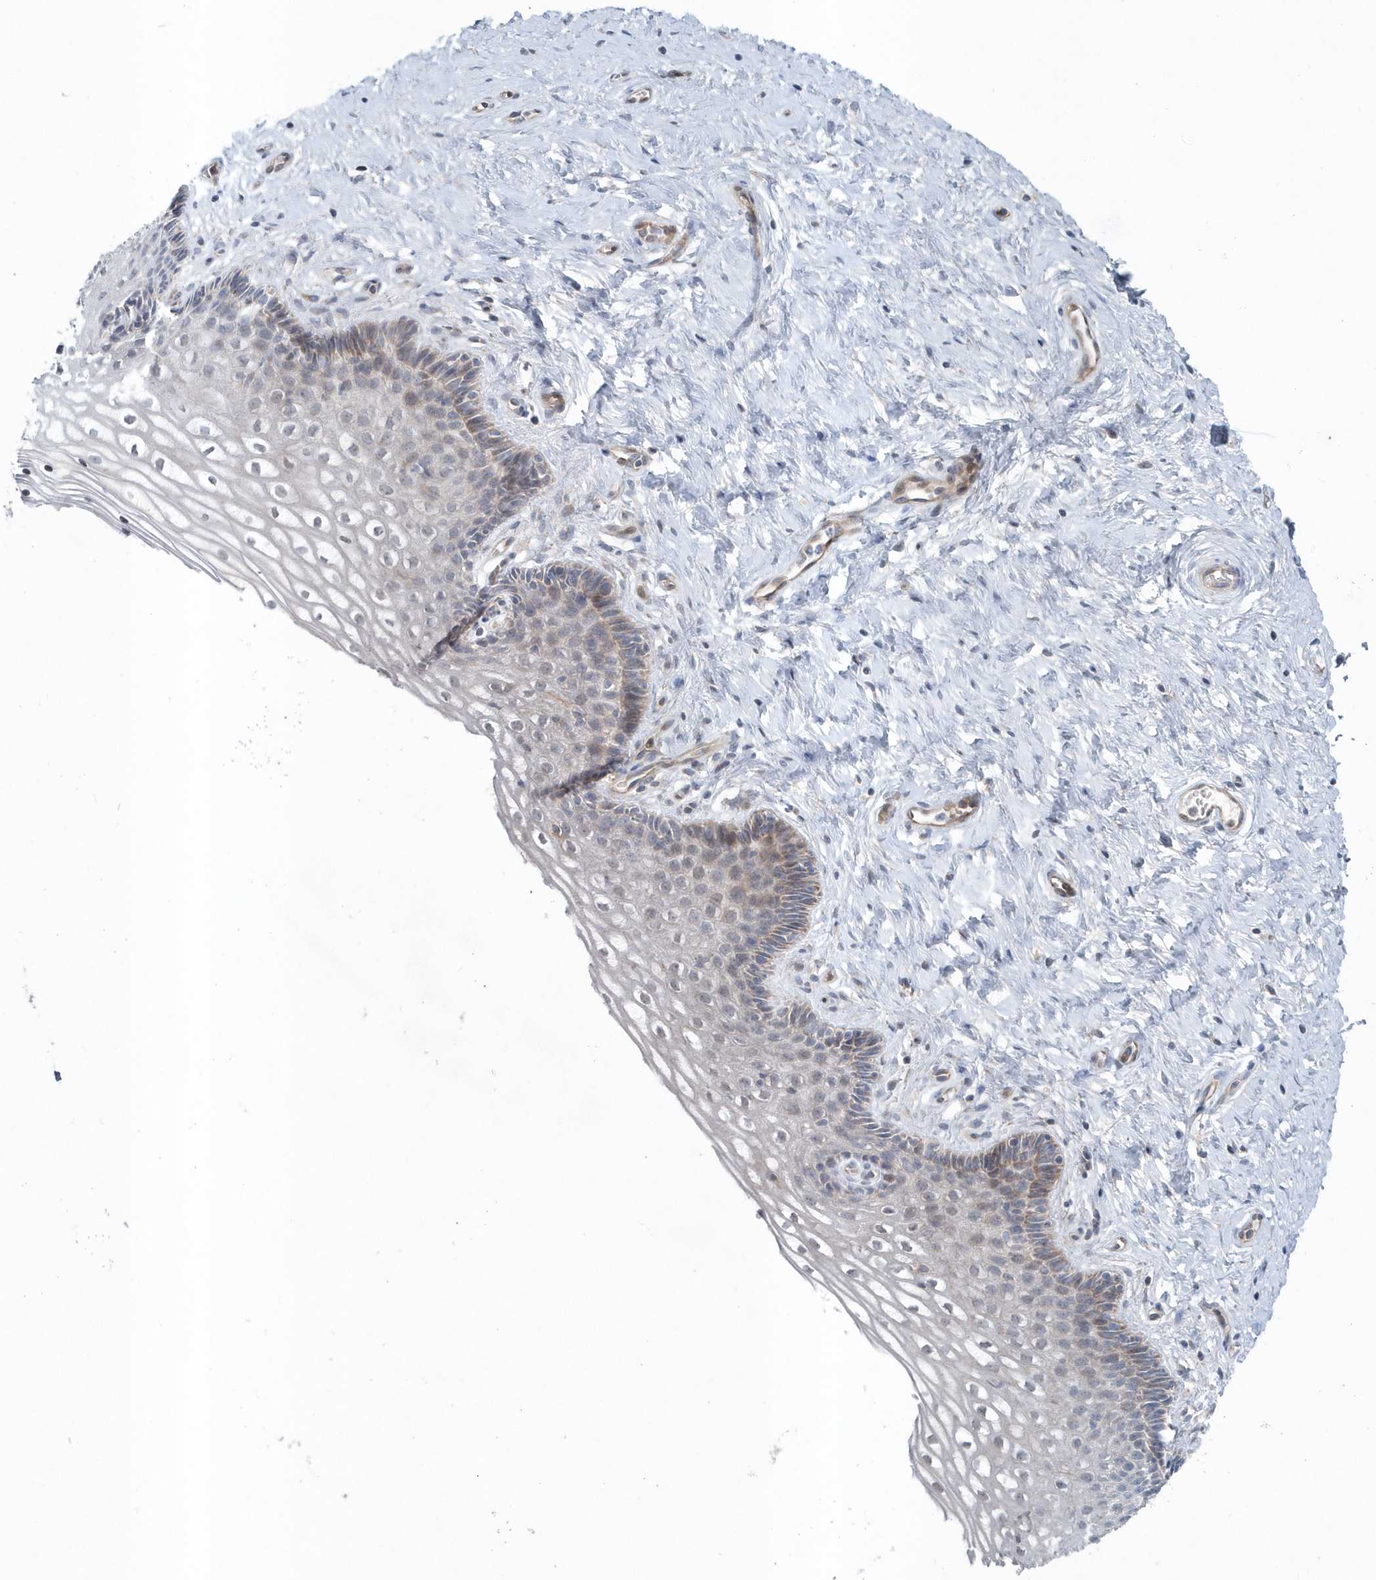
{"staining": {"intensity": "negative", "quantity": "none", "location": "none"}, "tissue": "cervix", "cell_type": "Glandular cells", "image_type": "normal", "snomed": [{"axis": "morphology", "description": "Normal tissue, NOS"}, {"axis": "topography", "description": "Cervix"}], "caption": "Cervix stained for a protein using IHC shows no expression glandular cells.", "gene": "MCC", "patient": {"sex": "female", "age": 33}}